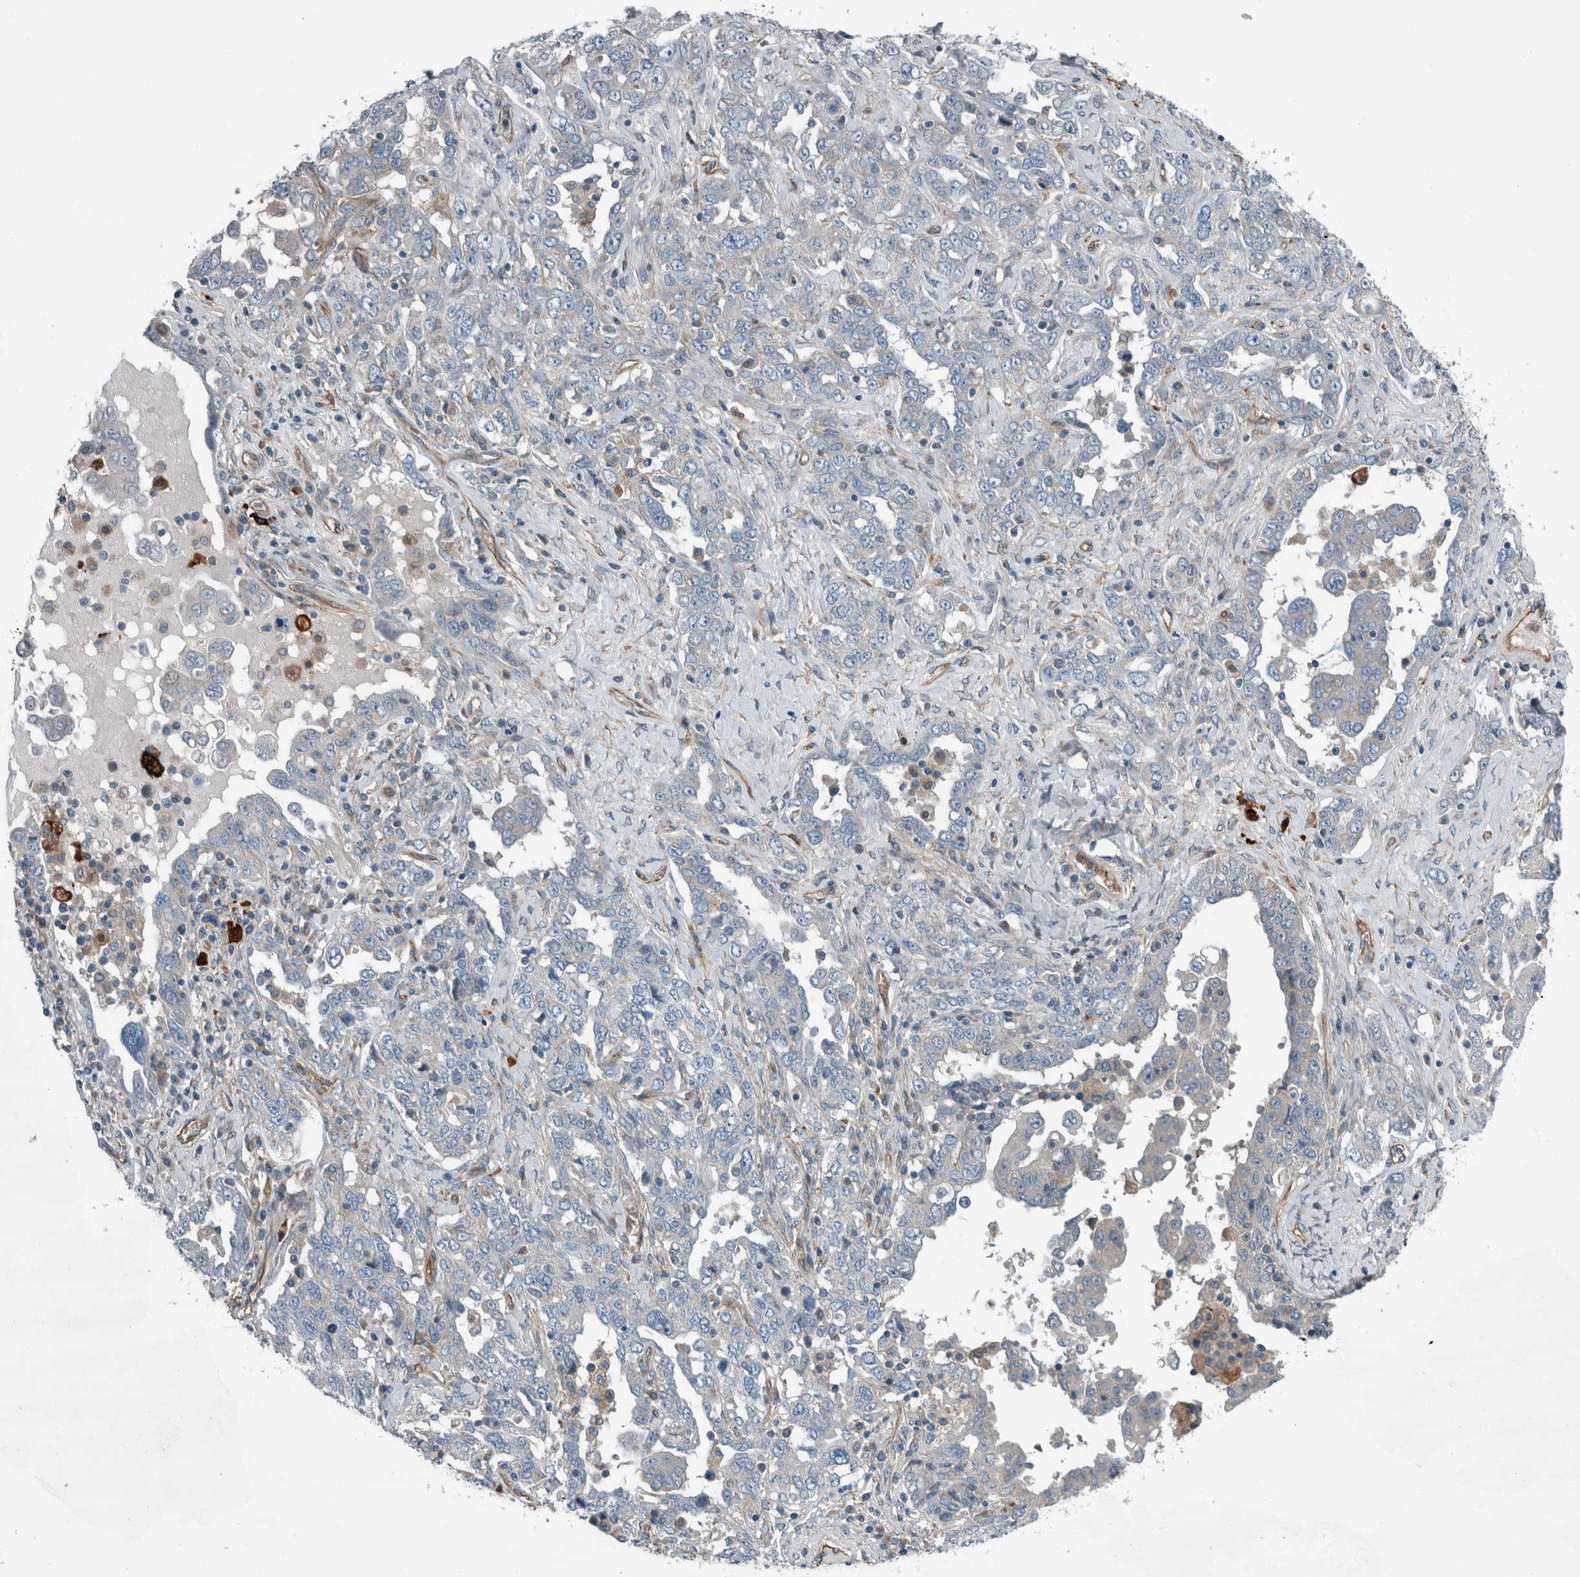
{"staining": {"intensity": "negative", "quantity": "none", "location": "none"}, "tissue": "ovarian cancer", "cell_type": "Tumor cells", "image_type": "cancer", "snomed": [{"axis": "morphology", "description": "Carcinoma, endometroid"}, {"axis": "topography", "description": "Ovary"}], "caption": "Ovarian endometroid carcinoma stained for a protein using immunohistochemistry (IHC) shows no expression tumor cells.", "gene": "GLT8D2", "patient": {"sex": "female", "age": 62}}